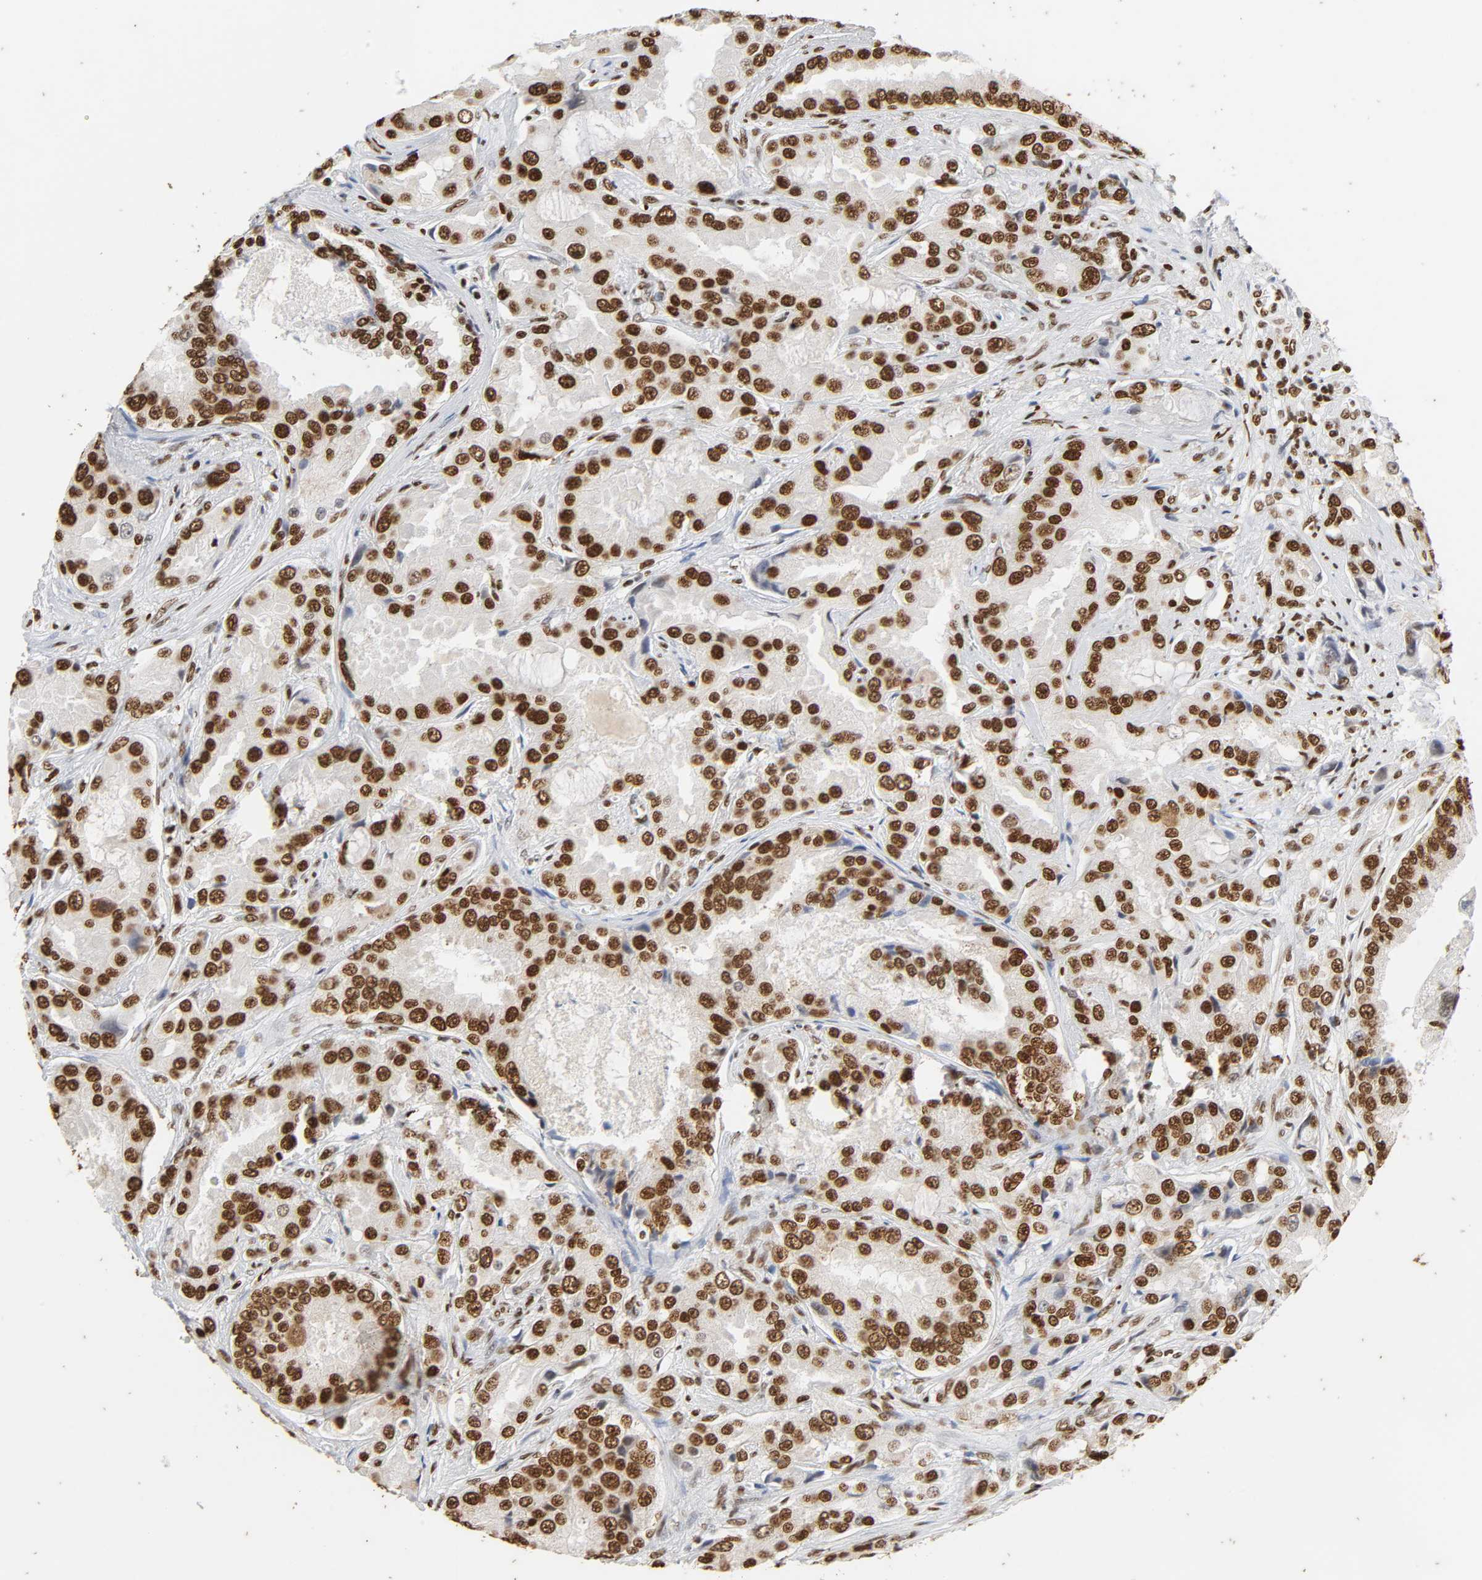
{"staining": {"intensity": "strong", "quantity": ">75%", "location": "nuclear"}, "tissue": "prostate cancer", "cell_type": "Tumor cells", "image_type": "cancer", "snomed": [{"axis": "morphology", "description": "Adenocarcinoma, High grade"}, {"axis": "topography", "description": "Prostate"}], "caption": "Human high-grade adenocarcinoma (prostate) stained with a protein marker exhibits strong staining in tumor cells.", "gene": "HNRNPC", "patient": {"sex": "male", "age": 73}}